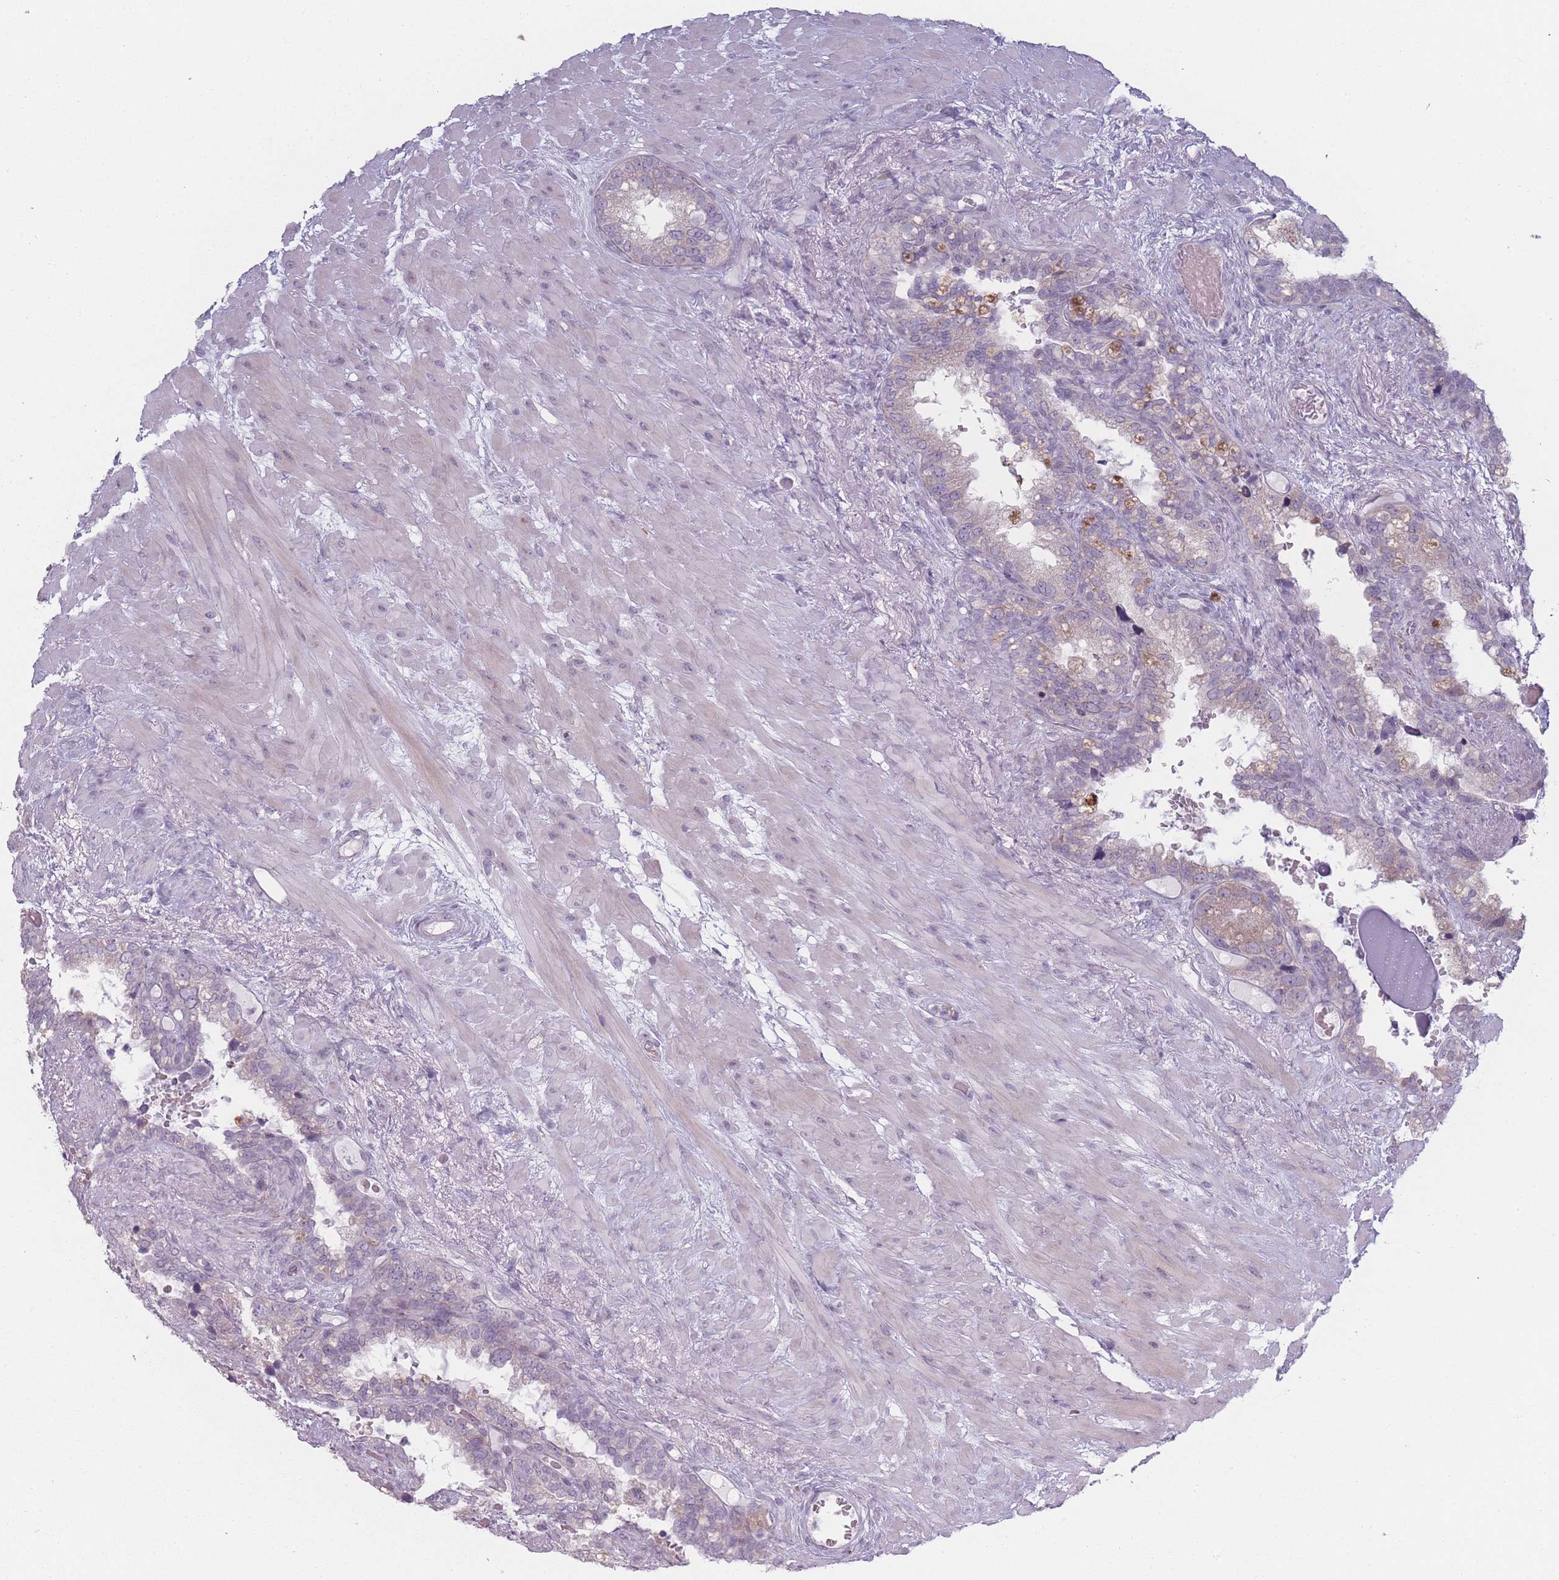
{"staining": {"intensity": "negative", "quantity": "none", "location": "none"}, "tissue": "seminal vesicle", "cell_type": "Glandular cells", "image_type": "normal", "snomed": [{"axis": "morphology", "description": "Normal tissue, NOS"}, {"axis": "topography", "description": "Seminal veicle"}], "caption": "IHC of benign human seminal vesicle demonstrates no expression in glandular cells.", "gene": "RASL10B", "patient": {"sex": "male", "age": 80}}